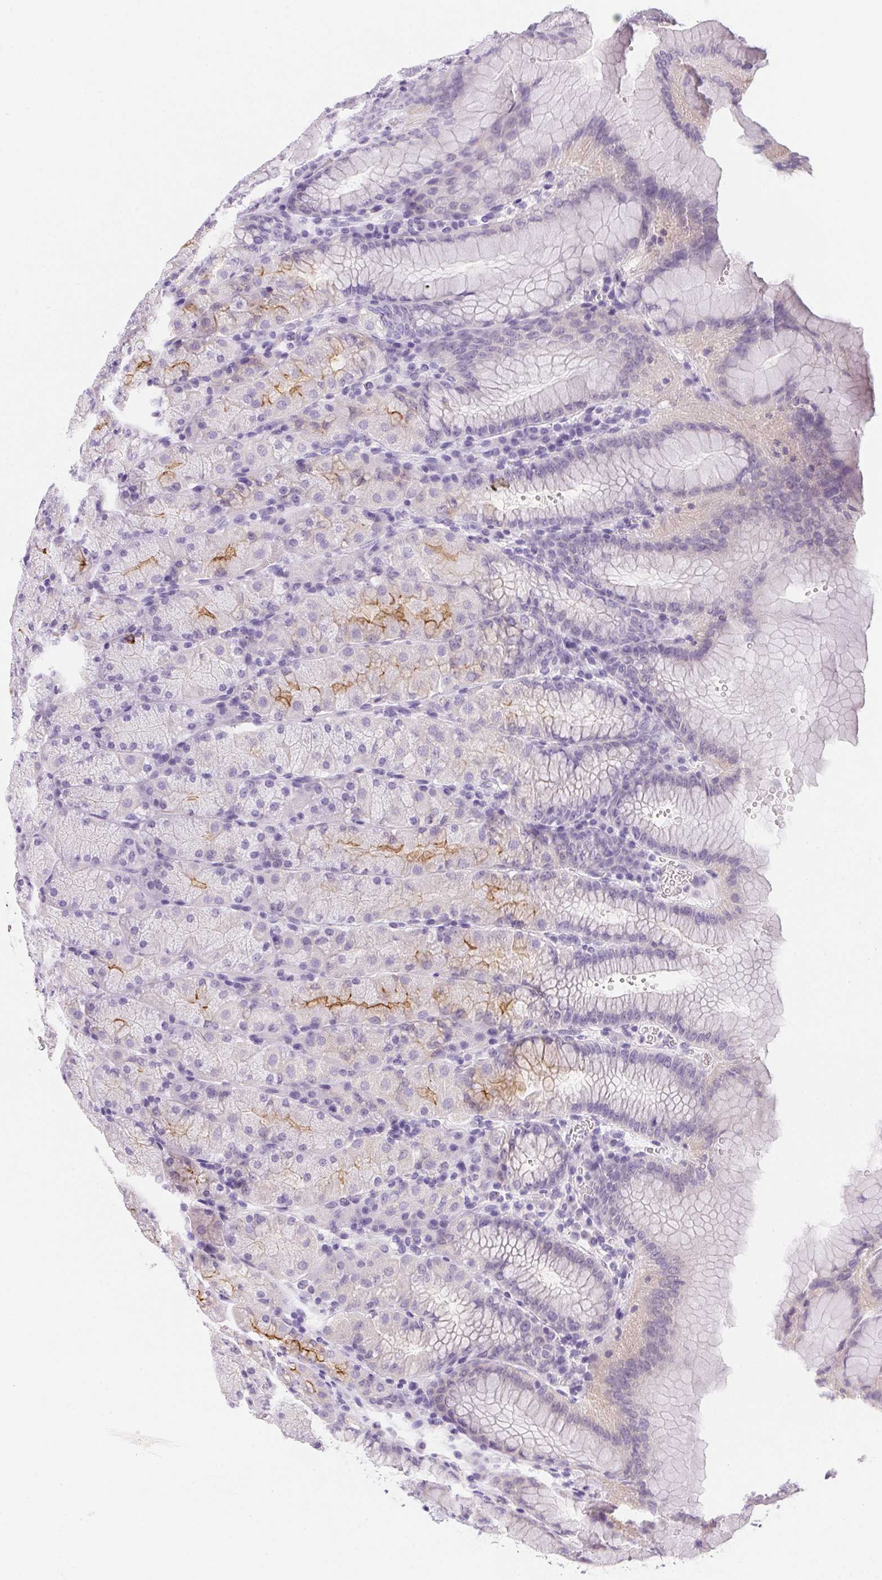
{"staining": {"intensity": "moderate", "quantity": "<25%", "location": "cytoplasmic/membranous"}, "tissue": "stomach", "cell_type": "Glandular cells", "image_type": "normal", "snomed": [{"axis": "morphology", "description": "Normal tissue, NOS"}, {"axis": "topography", "description": "Stomach, upper"}, {"axis": "topography", "description": "Stomach"}], "caption": "A low amount of moderate cytoplasmic/membranous positivity is appreciated in approximately <25% of glandular cells in normal stomach.", "gene": "AQP5", "patient": {"sex": "male", "age": 76}}